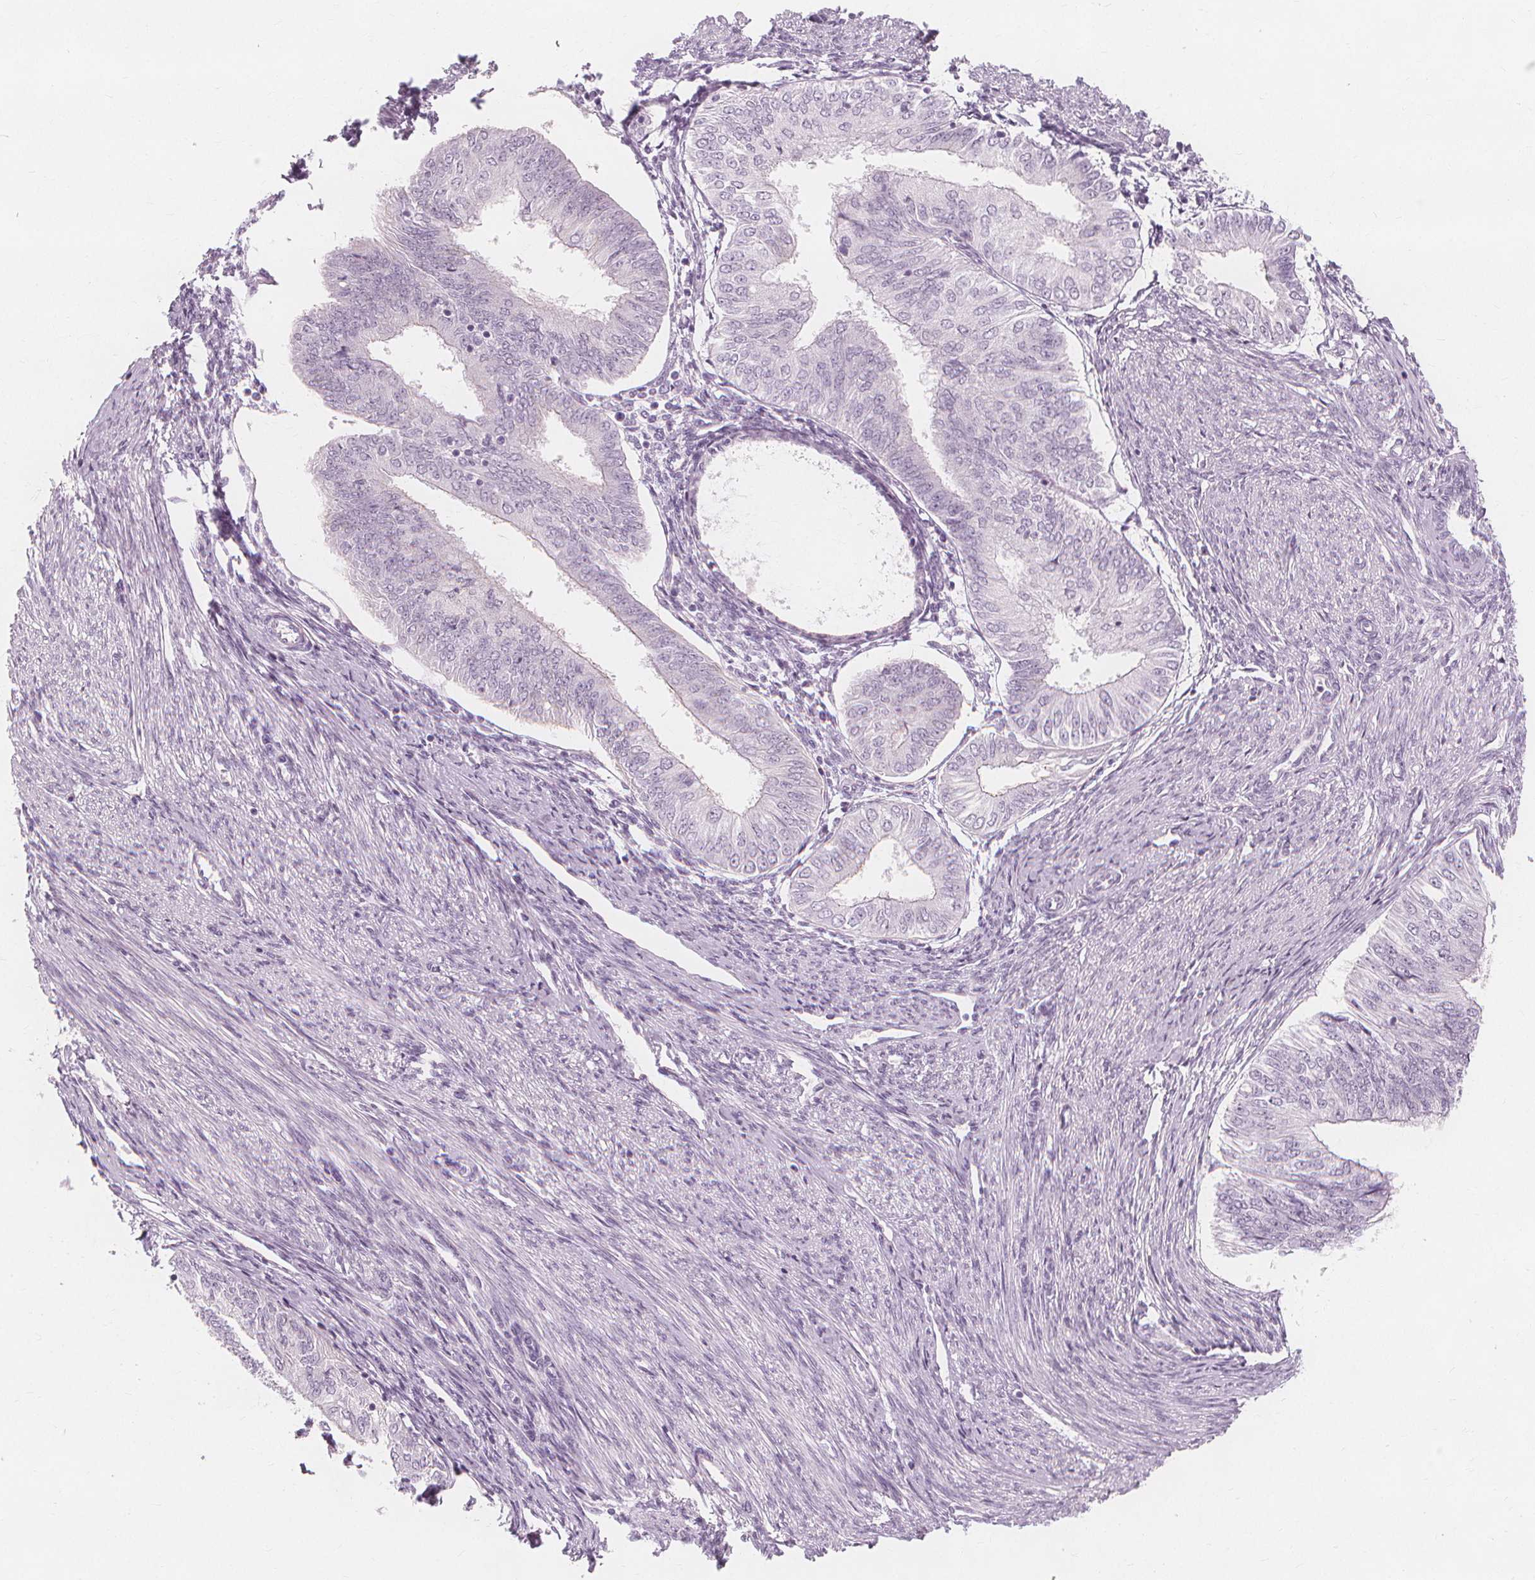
{"staining": {"intensity": "negative", "quantity": "none", "location": "none"}, "tissue": "endometrial cancer", "cell_type": "Tumor cells", "image_type": "cancer", "snomed": [{"axis": "morphology", "description": "Adenocarcinoma, NOS"}, {"axis": "topography", "description": "Endometrium"}], "caption": "Endometrial cancer (adenocarcinoma) stained for a protein using IHC displays no positivity tumor cells.", "gene": "TFF1", "patient": {"sex": "female", "age": 58}}